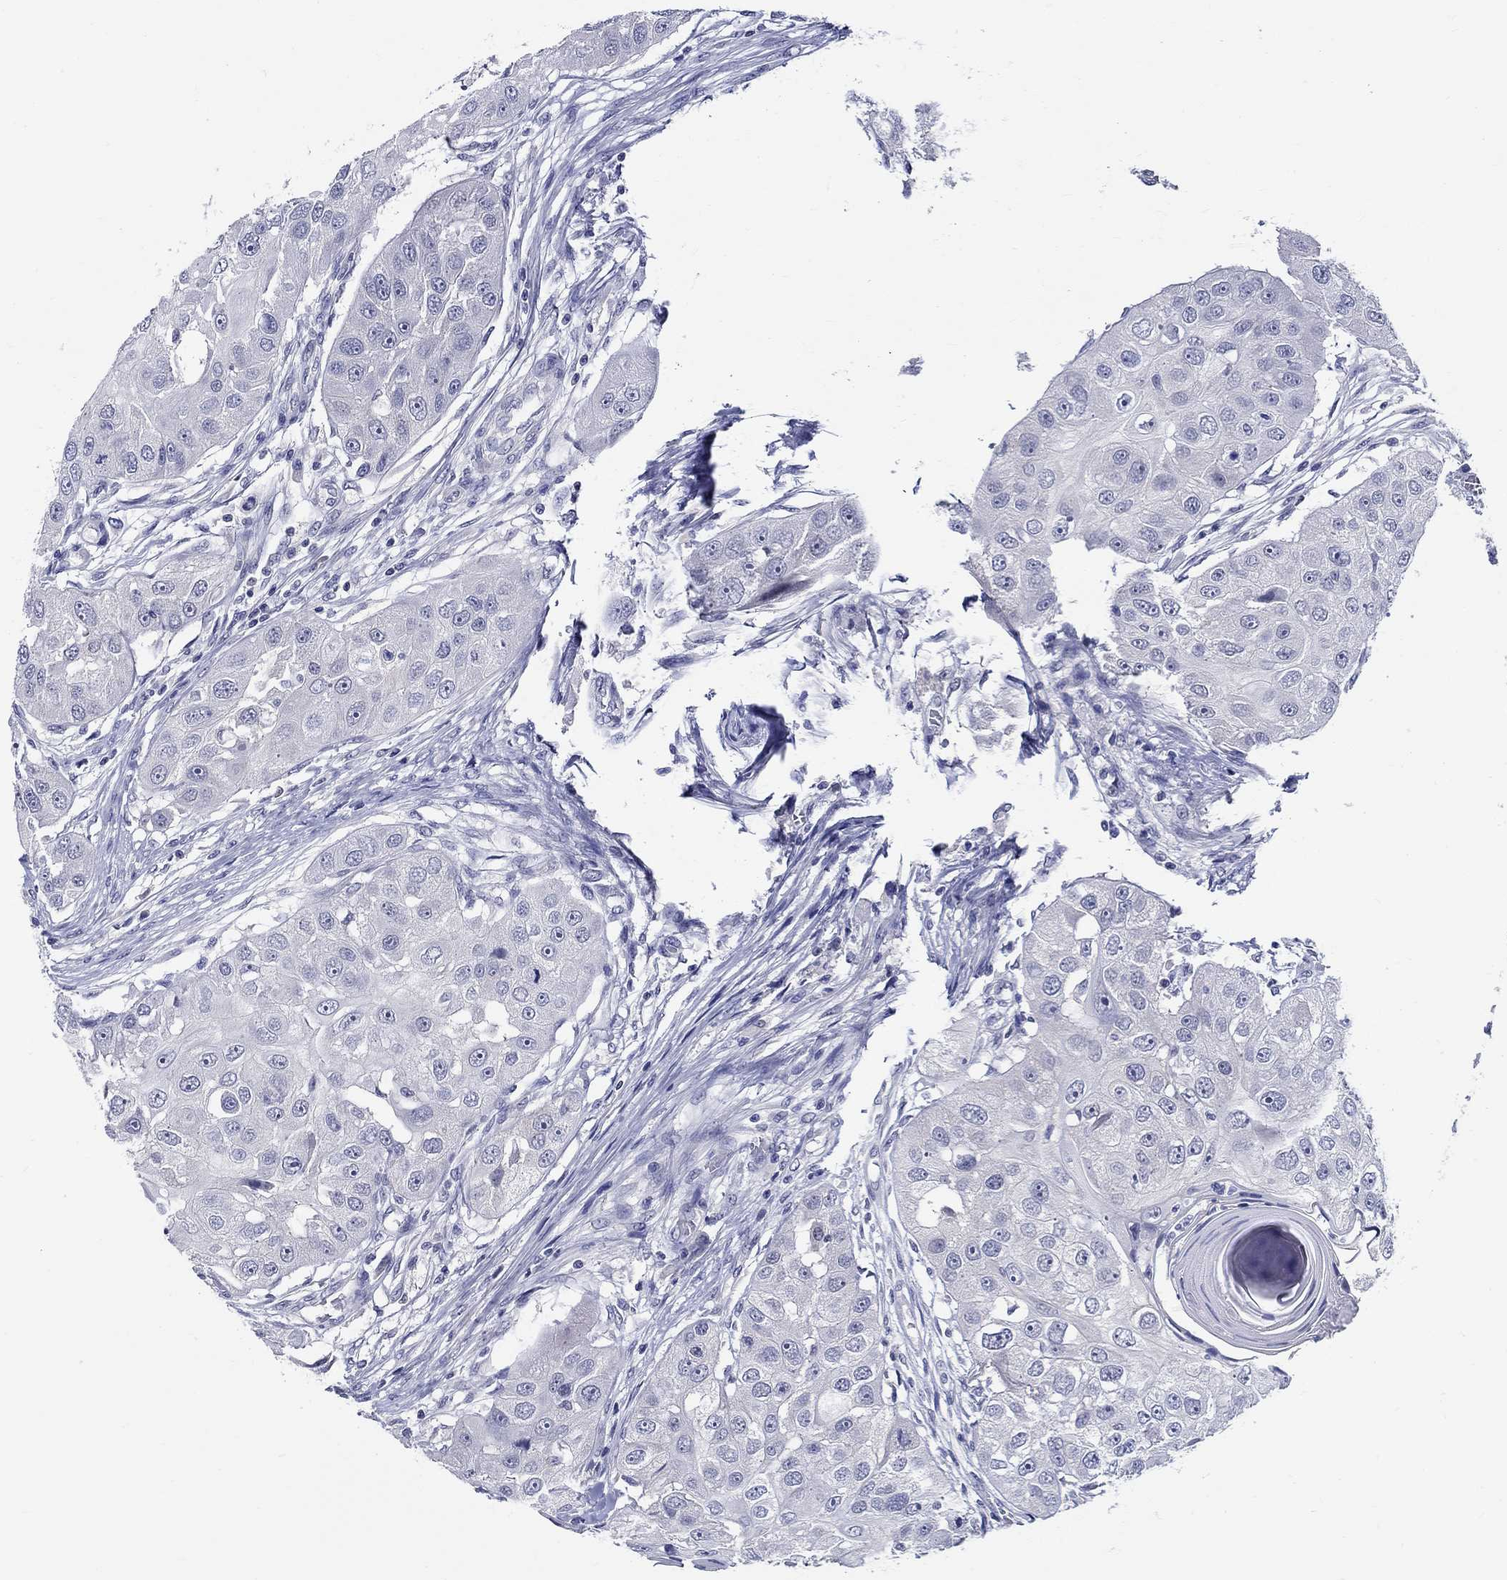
{"staining": {"intensity": "negative", "quantity": "none", "location": "none"}, "tissue": "head and neck cancer", "cell_type": "Tumor cells", "image_type": "cancer", "snomed": [{"axis": "morphology", "description": "Normal tissue, NOS"}, {"axis": "morphology", "description": "Squamous cell carcinoma, NOS"}, {"axis": "topography", "description": "Skeletal muscle"}, {"axis": "topography", "description": "Head-Neck"}], "caption": "DAB (3,3'-diaminobenzidine) immunohistochemical staining of head and neck cancer reveals no significant expression in tumor cells.", "gene": "SLC30A3", "patient": {"sex": "male", "age": 51}}